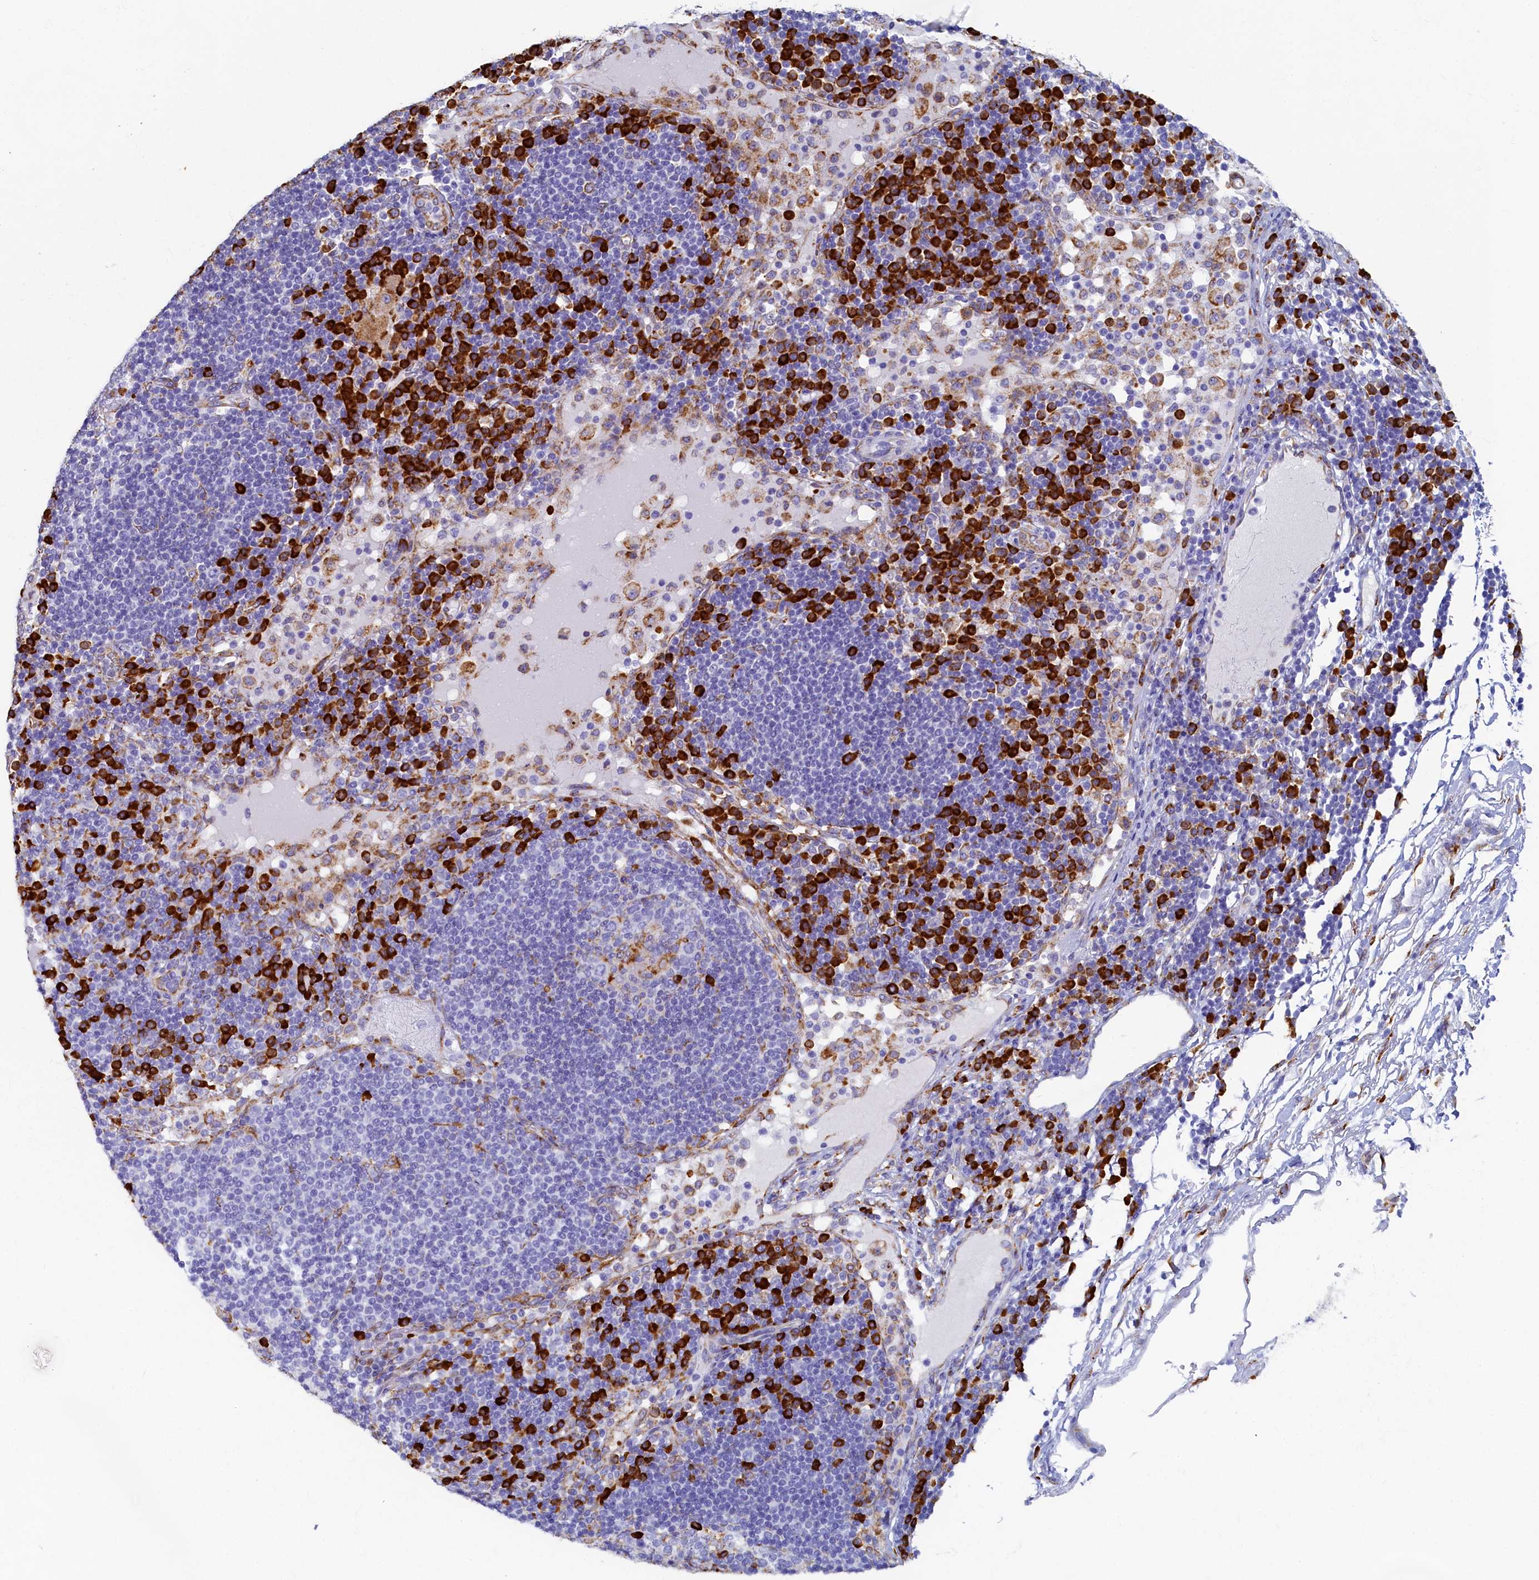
{"staining": {"intensity": "strong", "quantity": "<25%", "location": "cytoplasmic/membranous"}, "tissue": "lymph node", "cell_type": "Germinal center cells", "image_type": "normal", "snomed": [{"axis": "morphology", "description": "Normal tissue, NOS"}, {"axis": "topography", "description": "Lymph node"}], "caption": "The photomicrograph displays immunohistochemical staining of unremarkable lymph node. There is strong cytoplasmic/membranous staining is seen in approximately <25% of germinal center cells.", "gene": "TMEM18", "patient": {"sex": "female", "age": 53}}